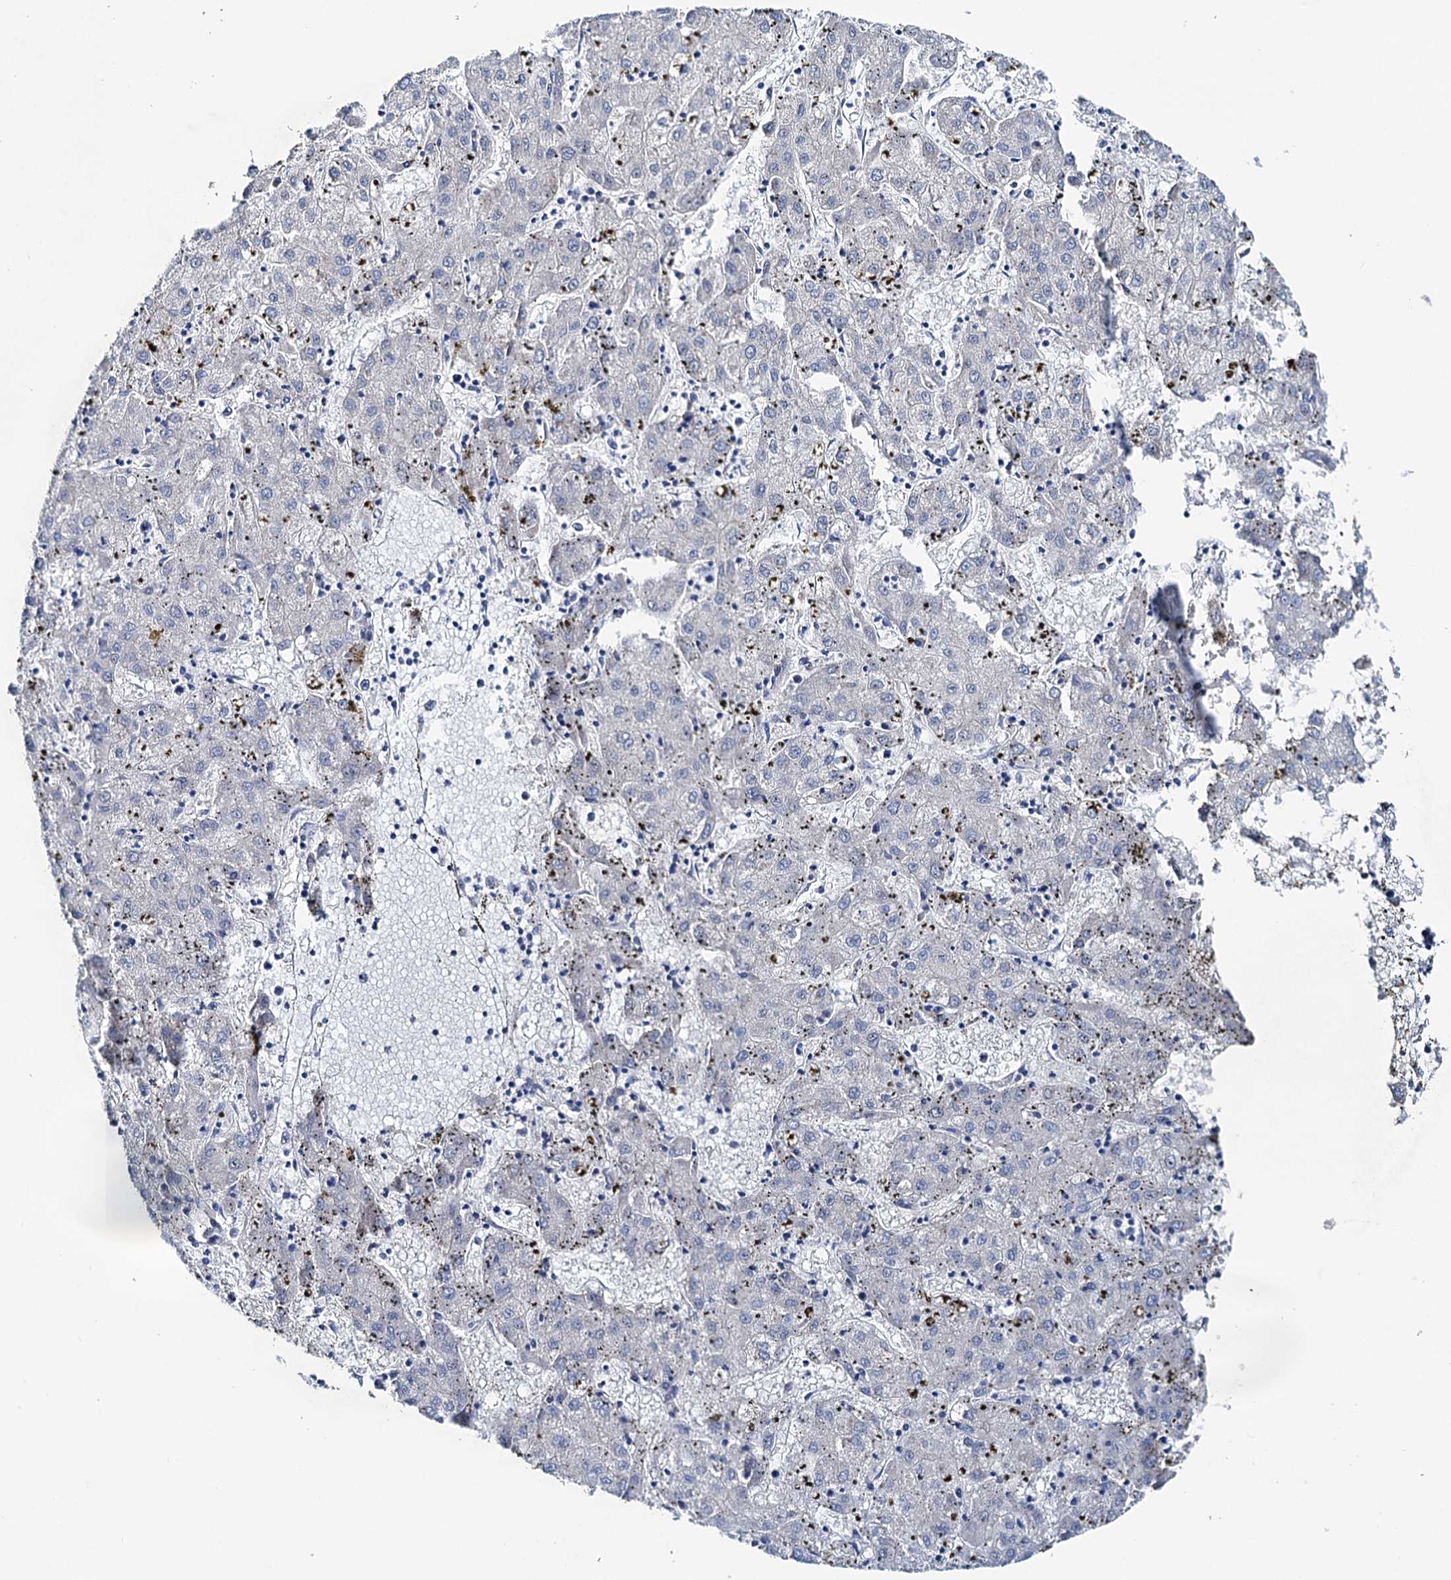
{"staining": {"intensity": "negative", "quantity": "none", "location": "none"}, "tissue": "liver cancer", "cell_type": "Tumor cells", "image_type": "cancer", "snomed": [{"axis": "morphology", "description": "Carcinoma, Hepatocellular, NOS"}, {"axis": "topography", "description": "Liver"}], "caption": "Immunohistochemistry (IHC) of human hepatocellular carcinoma (liver) reveals no expression in tumor cells.", "gene": "SHROOM1", "patient": {"sex": "male", "age": 72}}